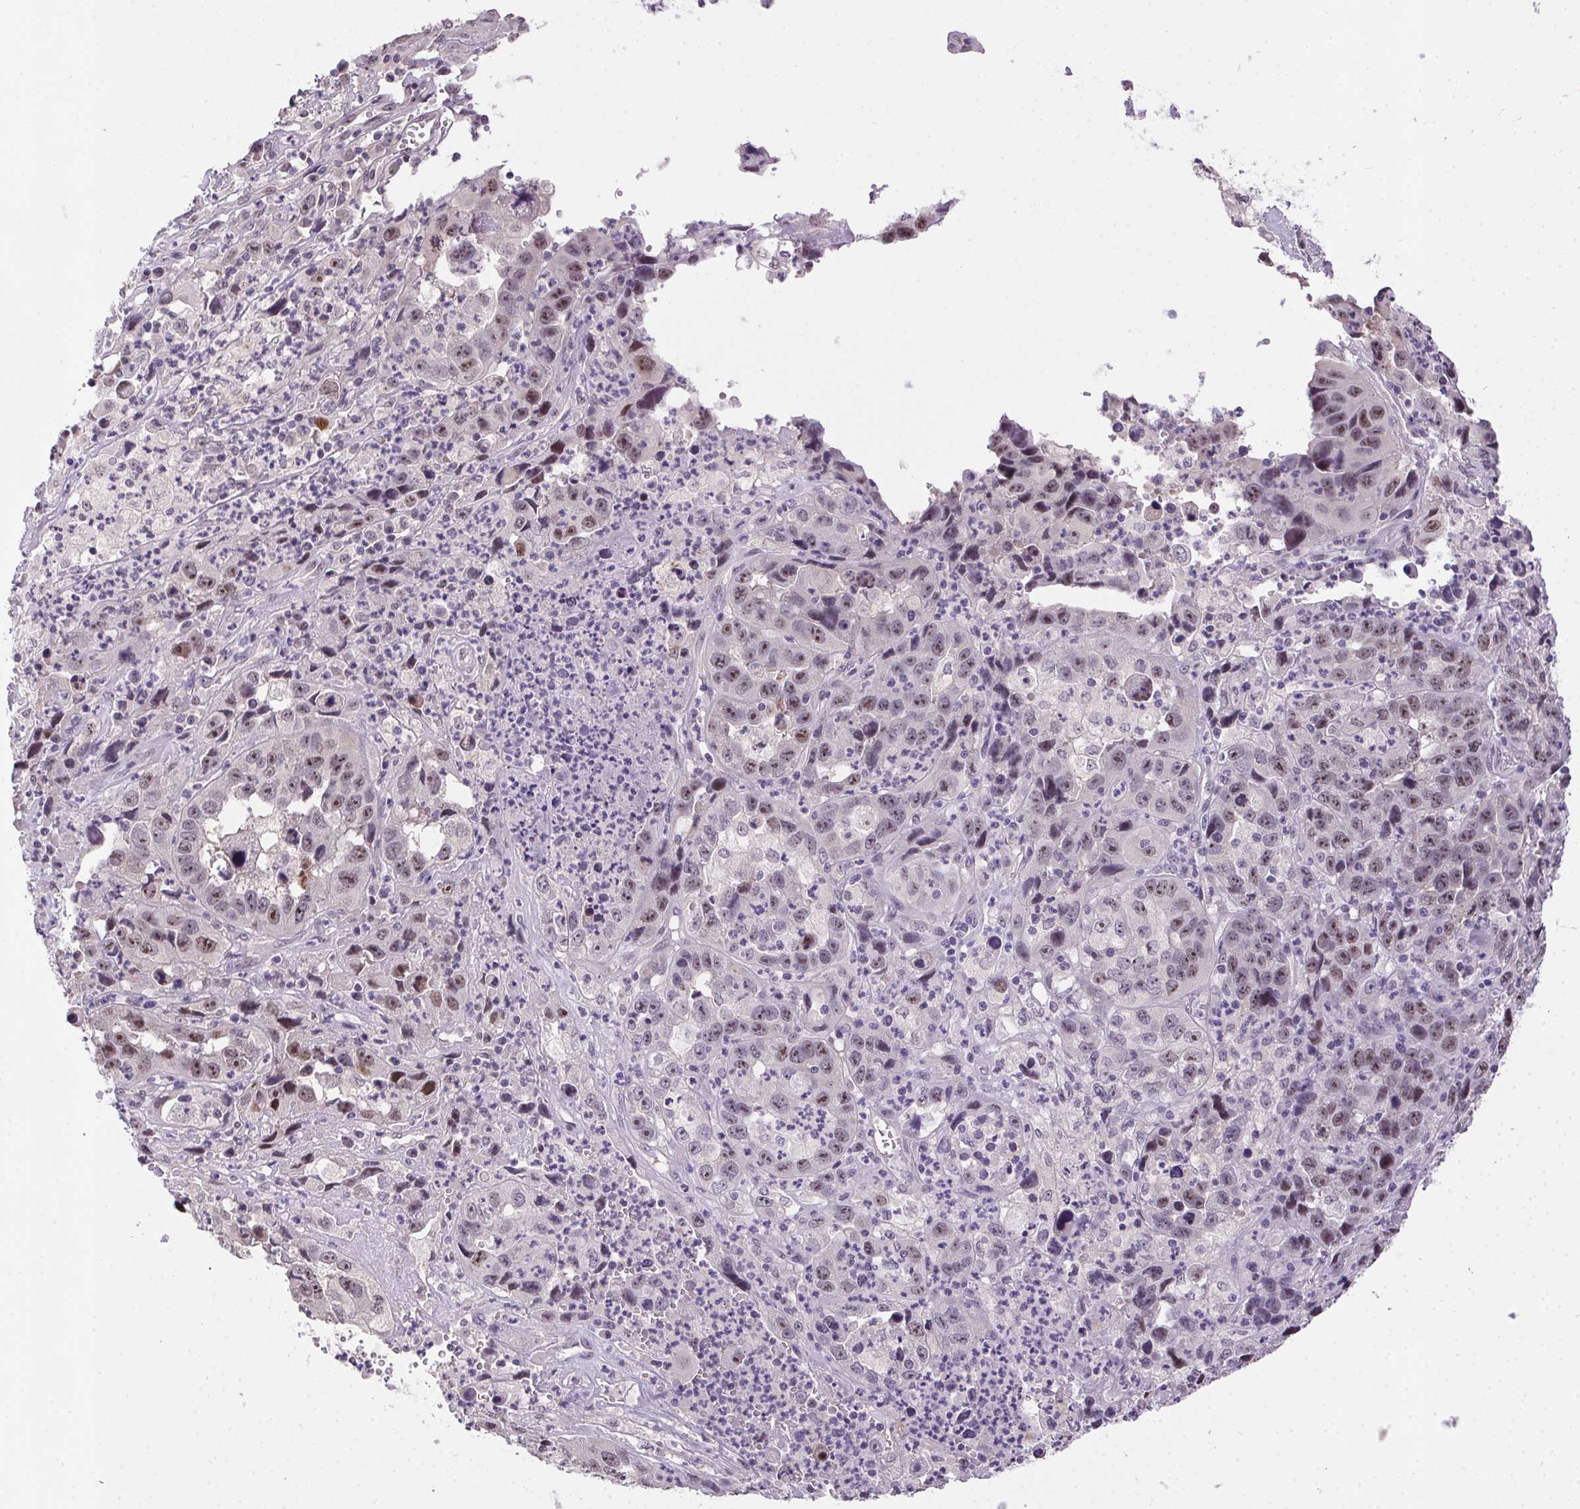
{"staining": {"intensity": "weak", "quantity": "25%-75%", "location": "nuclear"}, "tissue": "endometrial cancer", "cell_type": "Tumor cells", "image_type": "cancer", "snomed": [{"axis": "morphology", "description": "Adenocarcinoma, NOS"}, {"axis": "topography", "description": "Uterus"}], "caption": "The immunohistochemical stain shows weak nuclear positivity in tumor cells of endometrial cancer (adenocarcinoma) tissue. (DAB = brown stain, brightfield microscopy at high magnification).", "gene": "BATF2", "patient": {"sex": "female", "age": 62}}